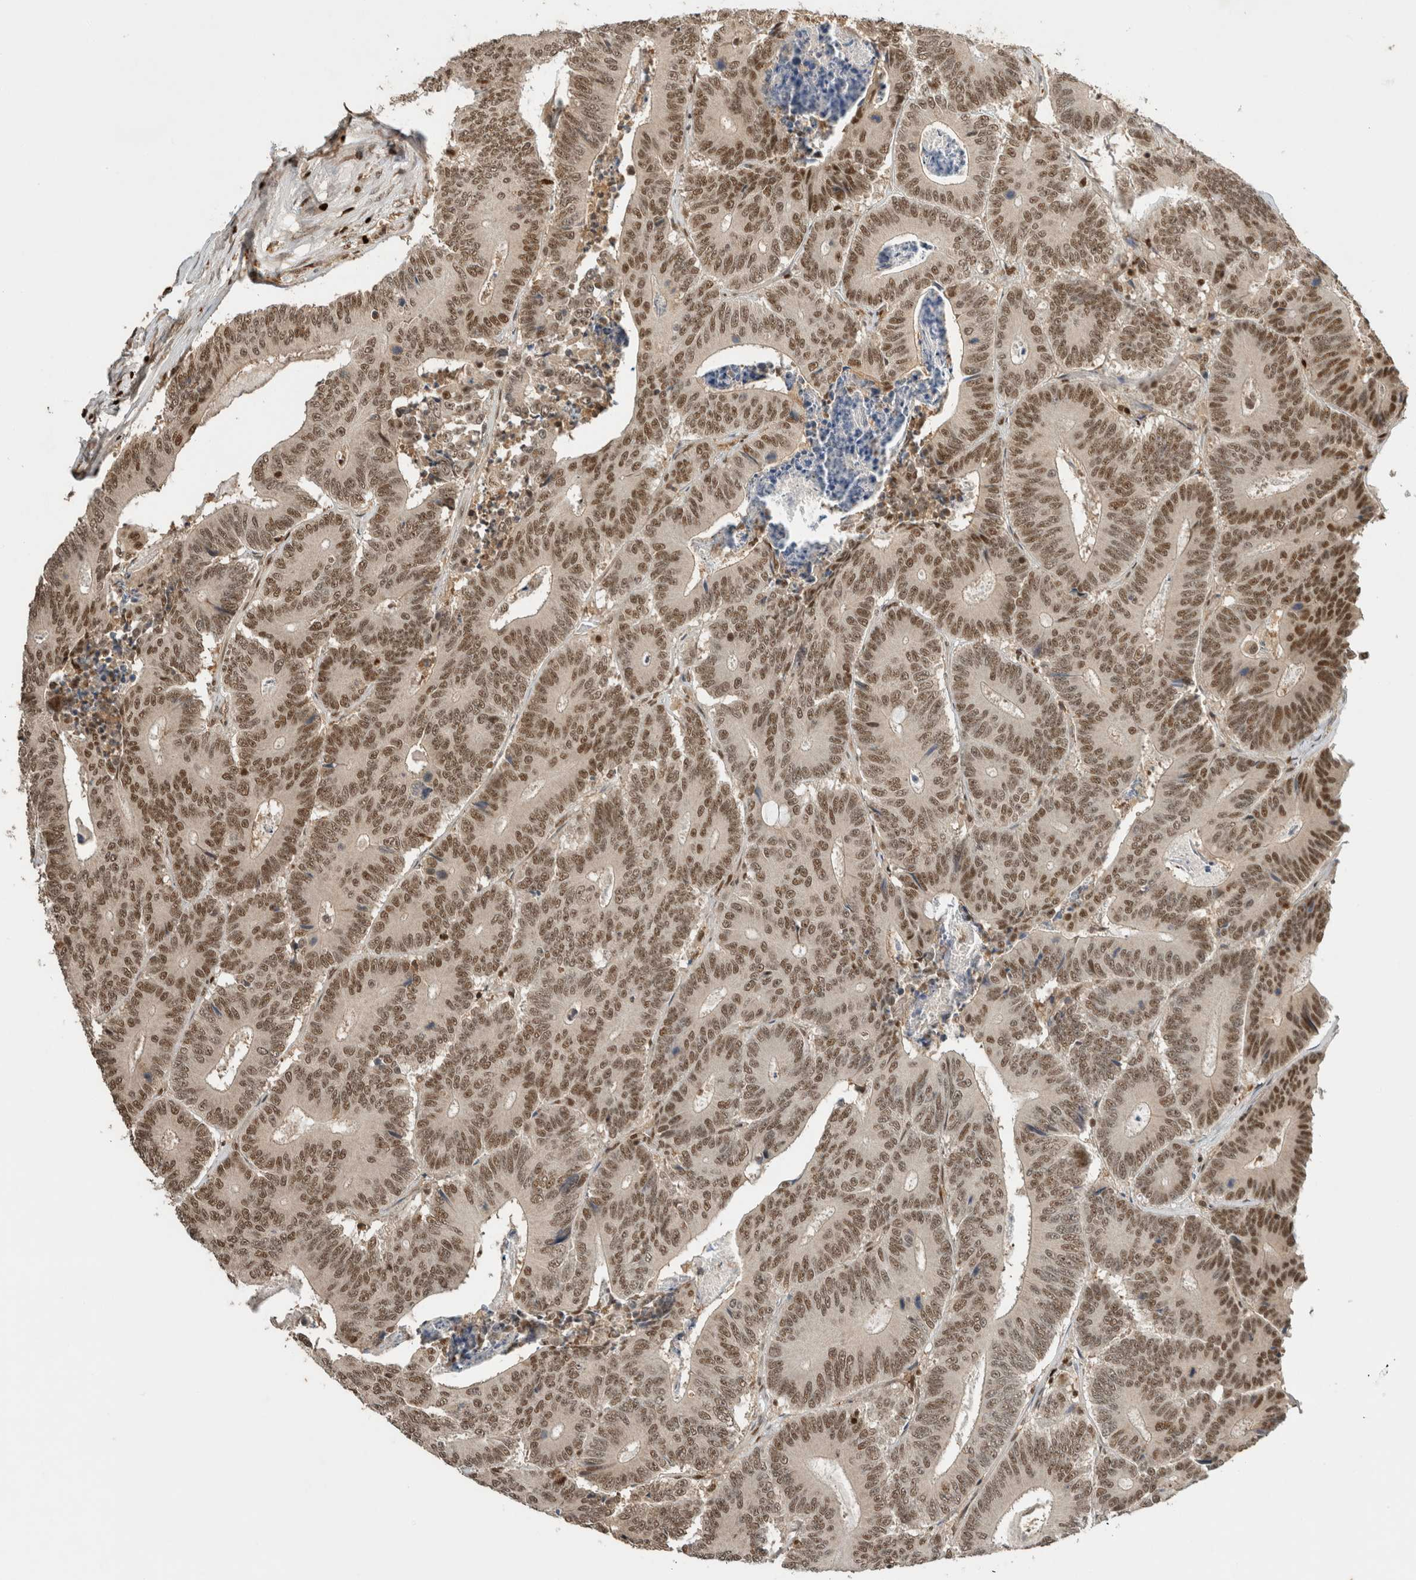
{"staining": {"intensity": "weak", "quantity": ">75%", "location": "nuclear"}, "tissue": "colorectal cancer", "cell_type": "Tumor cells", "image_type": "cancer", "snomed": [{"axis": "morphology", "description": "Adenocarcinoma, NOS"}, {"axis": "topography", "description": "Colon"}], "caption": "This image demonstrates IHC staining of human colorectal adenocarcinoma, with low weak nuclear expression in approximately >75% of tumor cells.", "gene": "SNRNP40", "patient": {"sex": "male", "age": 83}}